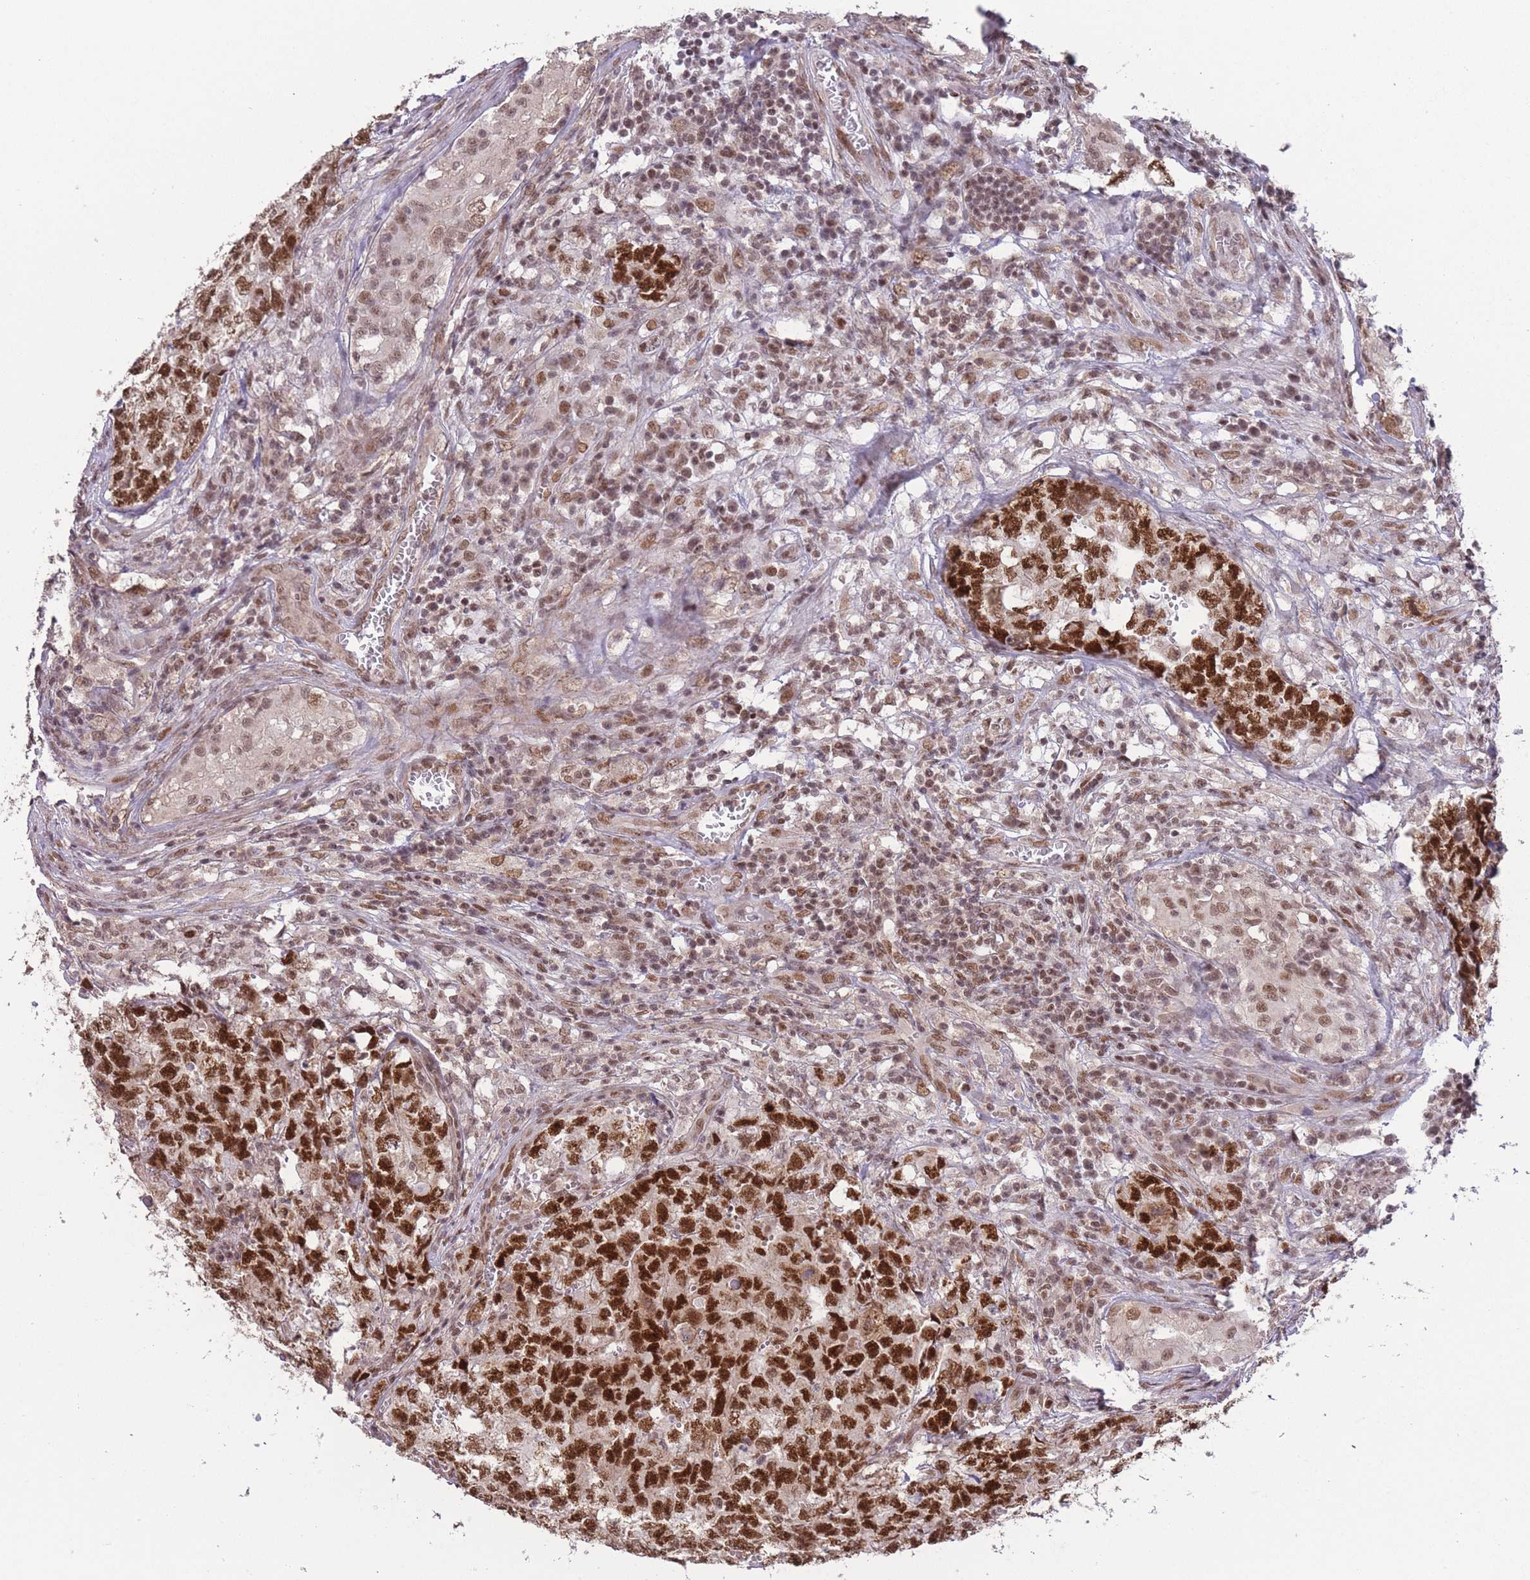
{"staining": {"intensity": "strong", "quantity": ">75%", "location": "nuclear"}, "tissue": "testis cancer", "cell_type": "Tumor cells", "image_type": "cancer", "snomed": [{"axis": "morphology", "description": "Carcinoma, Embryonal, NOS"}, {"axis": "topography", "description": "Testis"}], "caption": "About >75% of tumor cells in embryonal carcinoma (testis) reveal strong nuclear protein staining as visualized by brown immunohistochemical staining.", "gene": "CARD8", "patient": {"sex": "male", "age": 31}}